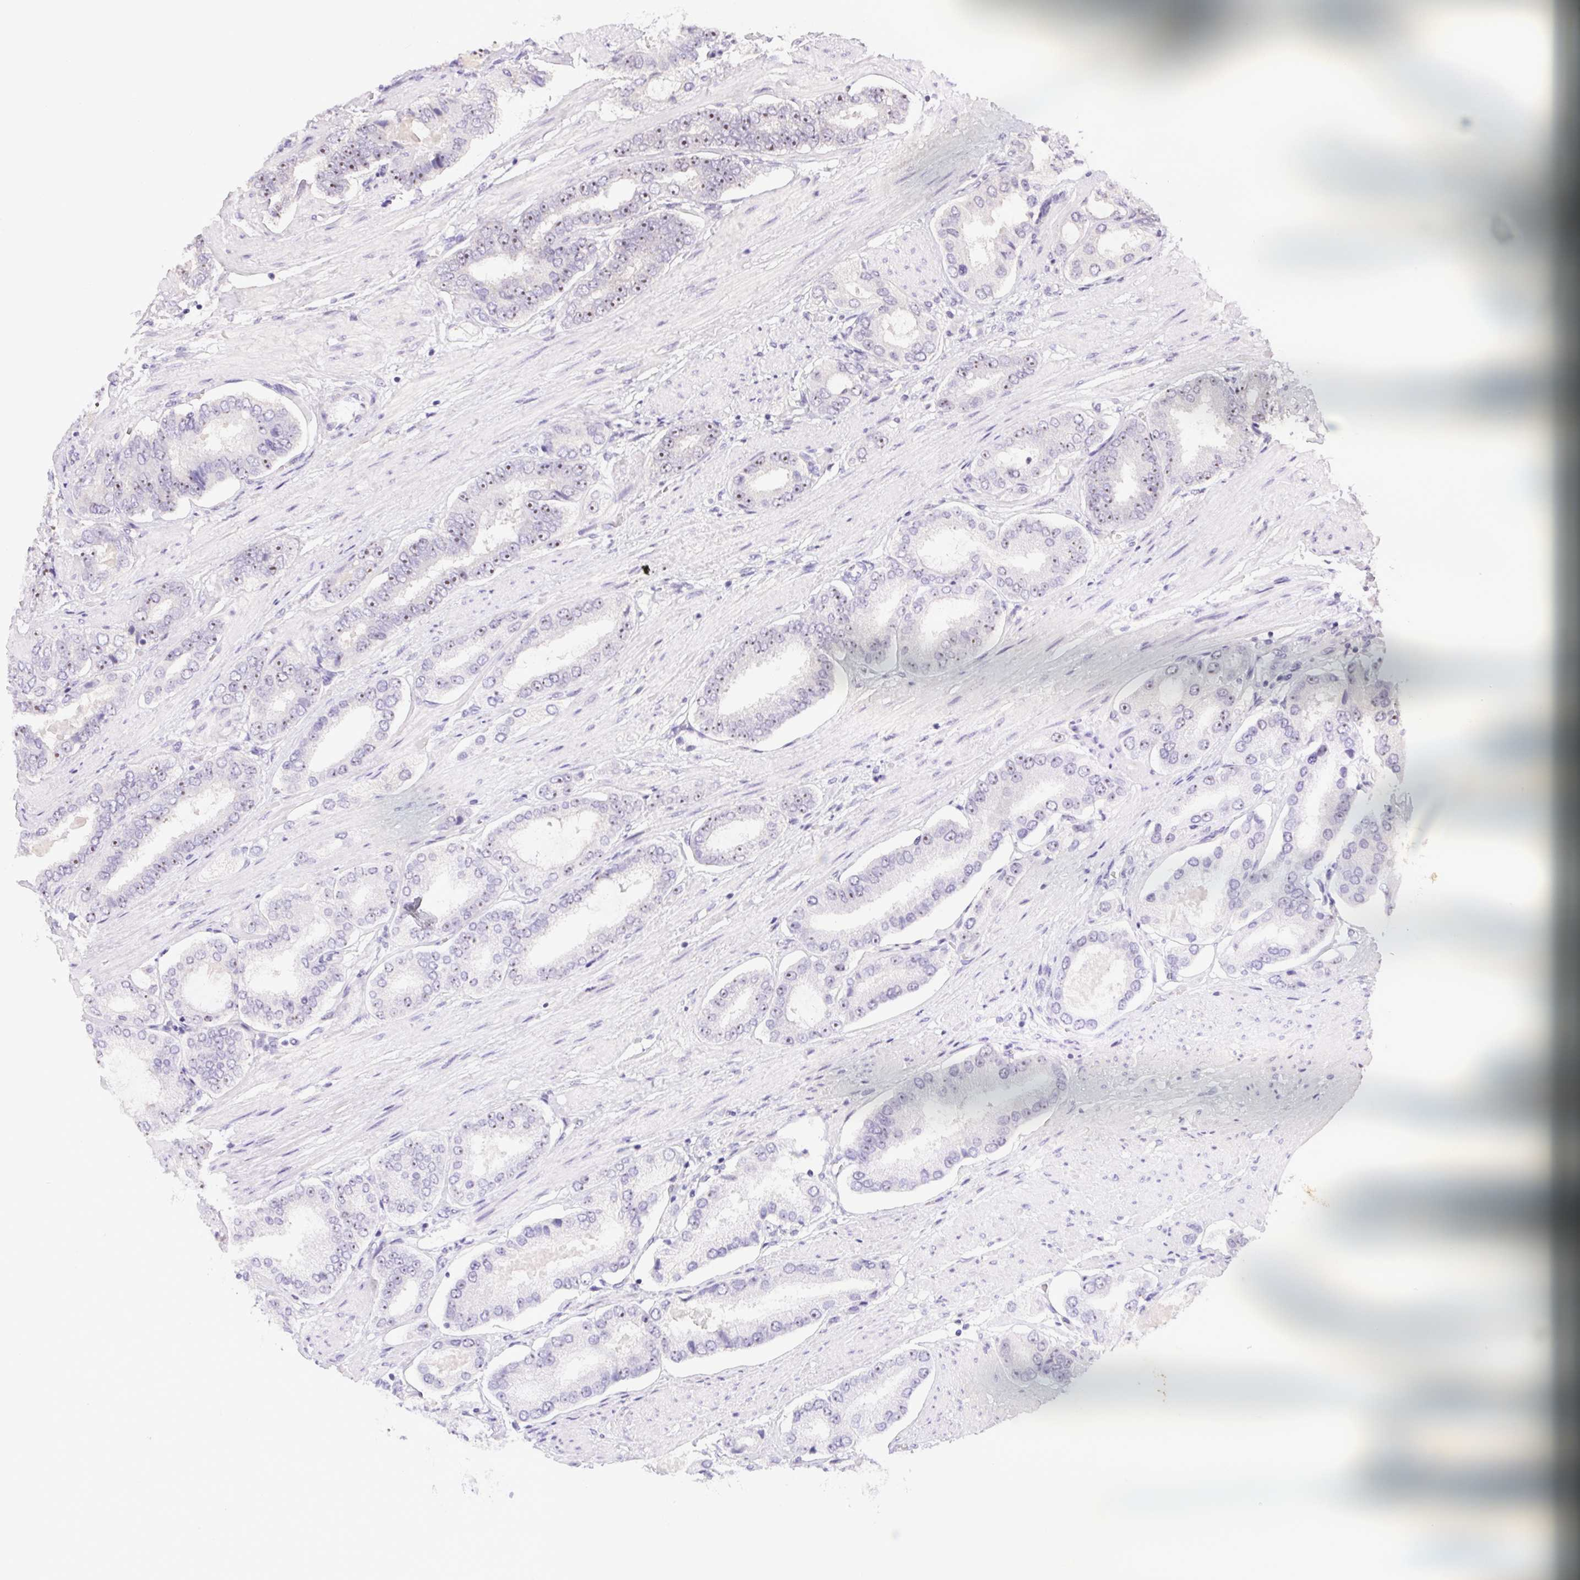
{"staining": {"intensity": "weak", "quantity": "<25%", "location": "nuclear"}, "tissue": "prostate cancer", "cell_type": "Tumor cells", "image_type": "cancer", "snomed": [{"axis": "morphology", "description": "Adenocarcinoma, High grade"}, {"axis": "topography", "description": "Prostate"}], "caption": "Tumor cells show no significant protein staining in prostate cancer.", "gene": "BATF2", "patient": {"sex": "male", "age": 63}}